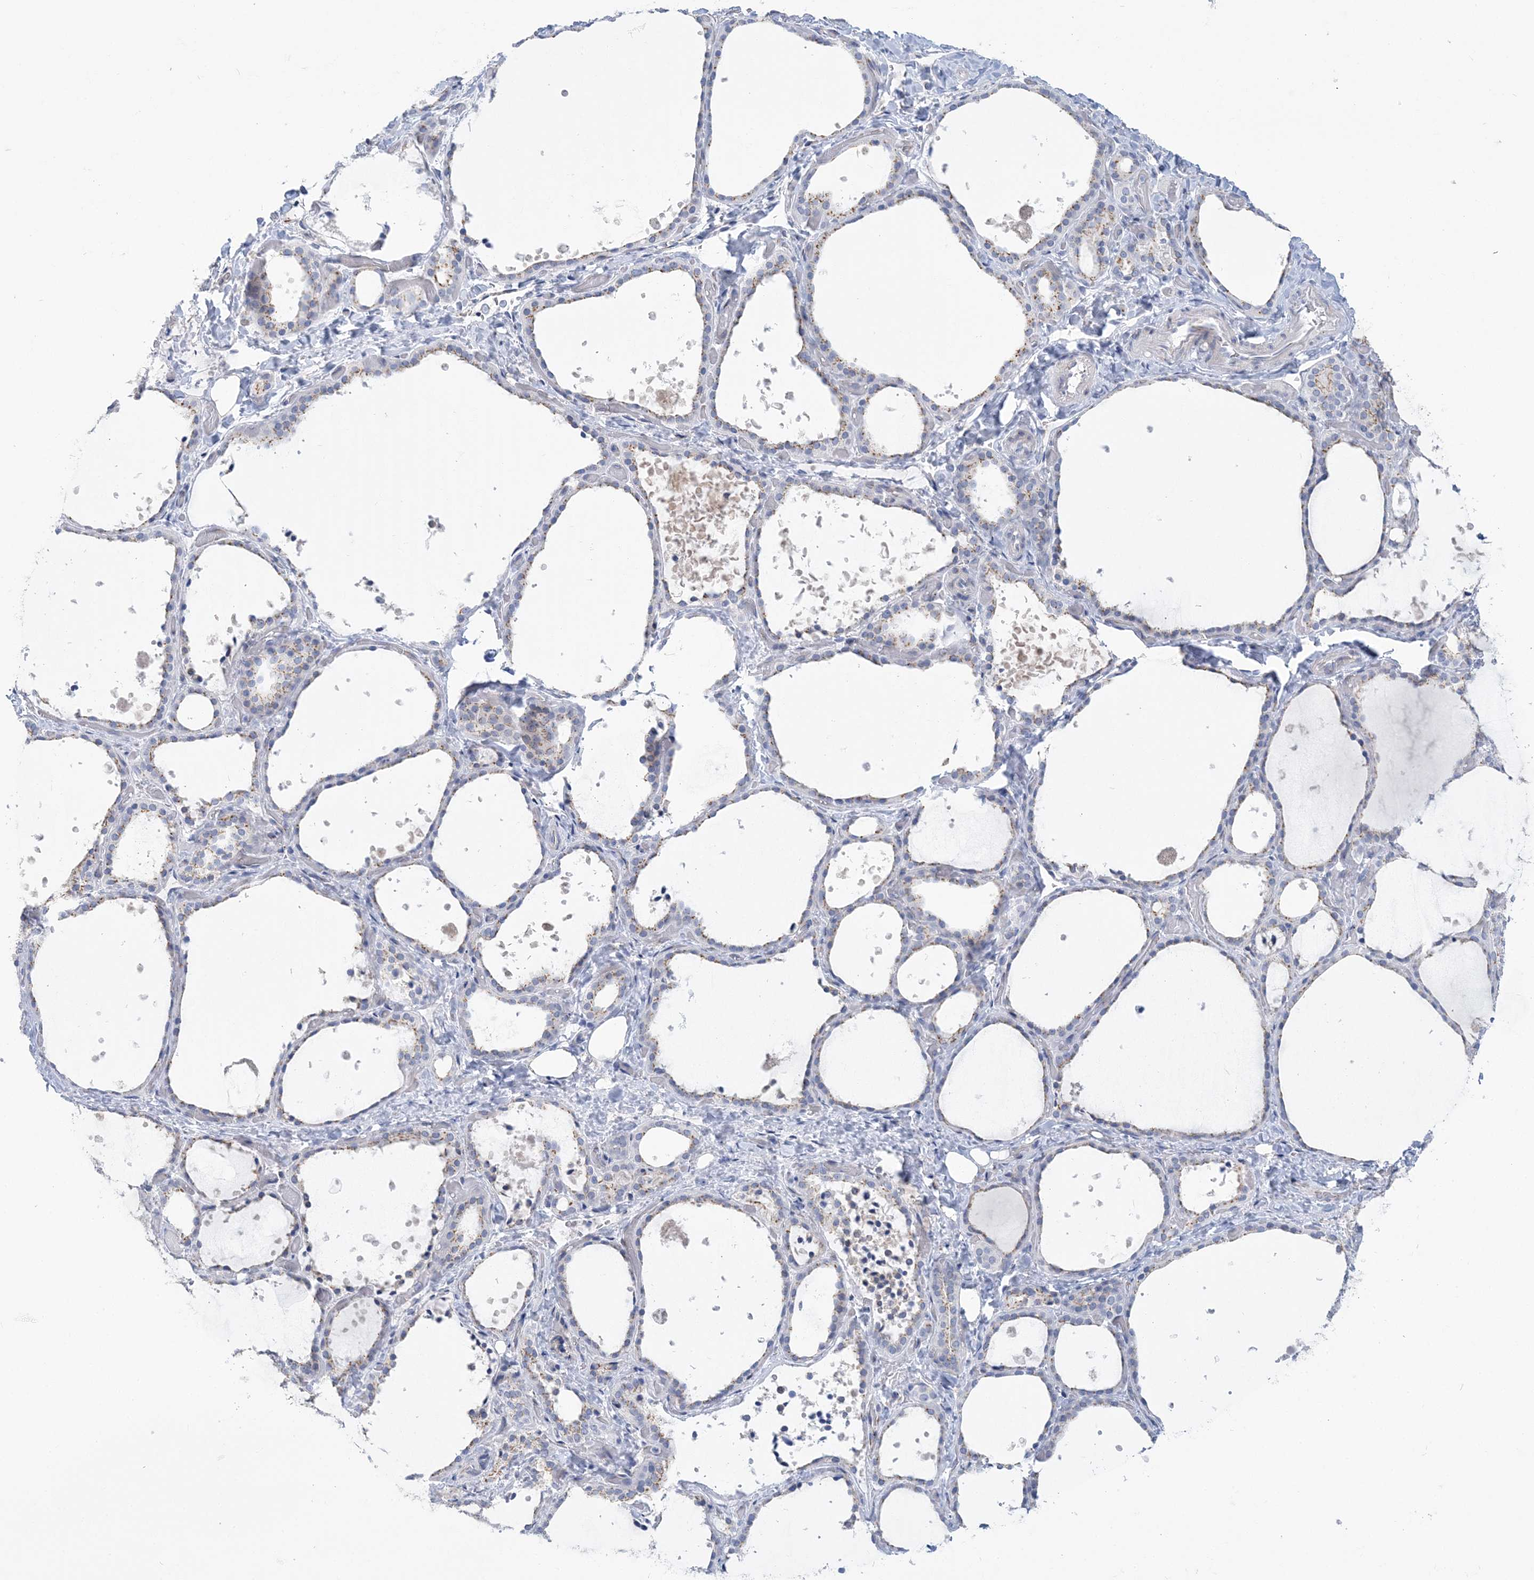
{"staining": {"intensity": "weak", "quantity": "25%-75%", "location": "cytoplasmic/membranous"}, "tissue": "thyroid gland", "cell_type": "Glandular cells", "image_type": "normal", "snomed": [{"axis": "morphology", "description": "Normal tissue, NOS"}, {"axis": "topography", "description": "Thyroid gland"}], "caption": "Benign thyroid gland demonstrates weak cytoplasmic/membranous staining in about 25%-75% of glandular cells.", "gene": "PLEKHG4B", "patient": {"sex": "female", "age": 44}}